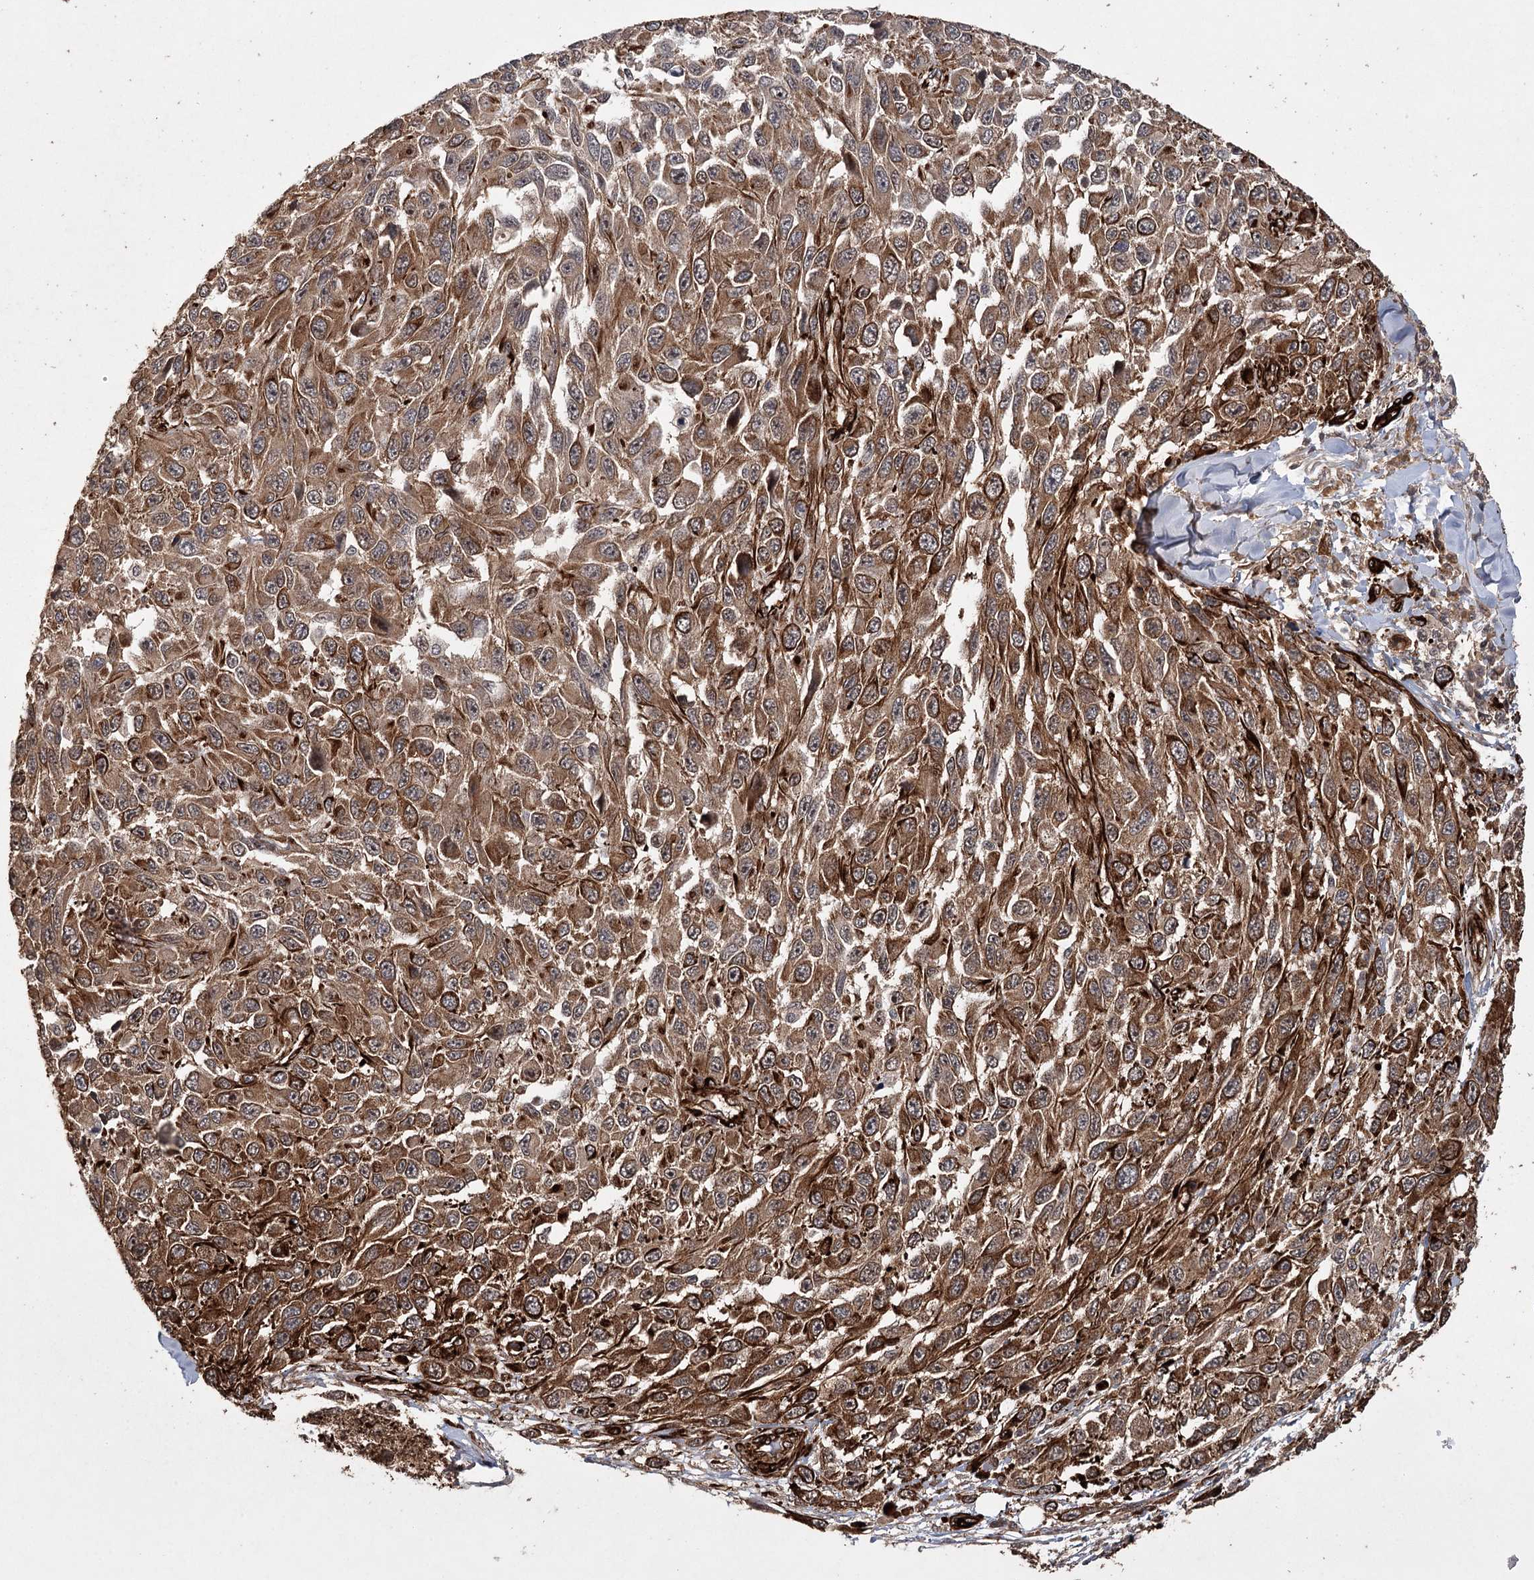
{"staining": {"intensity": "moderate", "quantity": ">75%", "location": "cytoplasmic/membranous"}, "tissue": "melanoma", "cell_type": "Tumor cells", "image_type": "cancer", "snomed": [{"axis": "morphology", "description": "Normal tissue, NOS"}, {"axis": "morphology", "description": "Malignant melanoma, NOS"}, {"axis": "topography", "description": "Skin"}], "caption": "The histopathology image shows a brown stain indicating the presence of a protein in the cytoplasmic/membranous of tumor cells in malignant melanoma.", "gene": "RPAP3", "patient": {"sex": "female", "age": 96}}